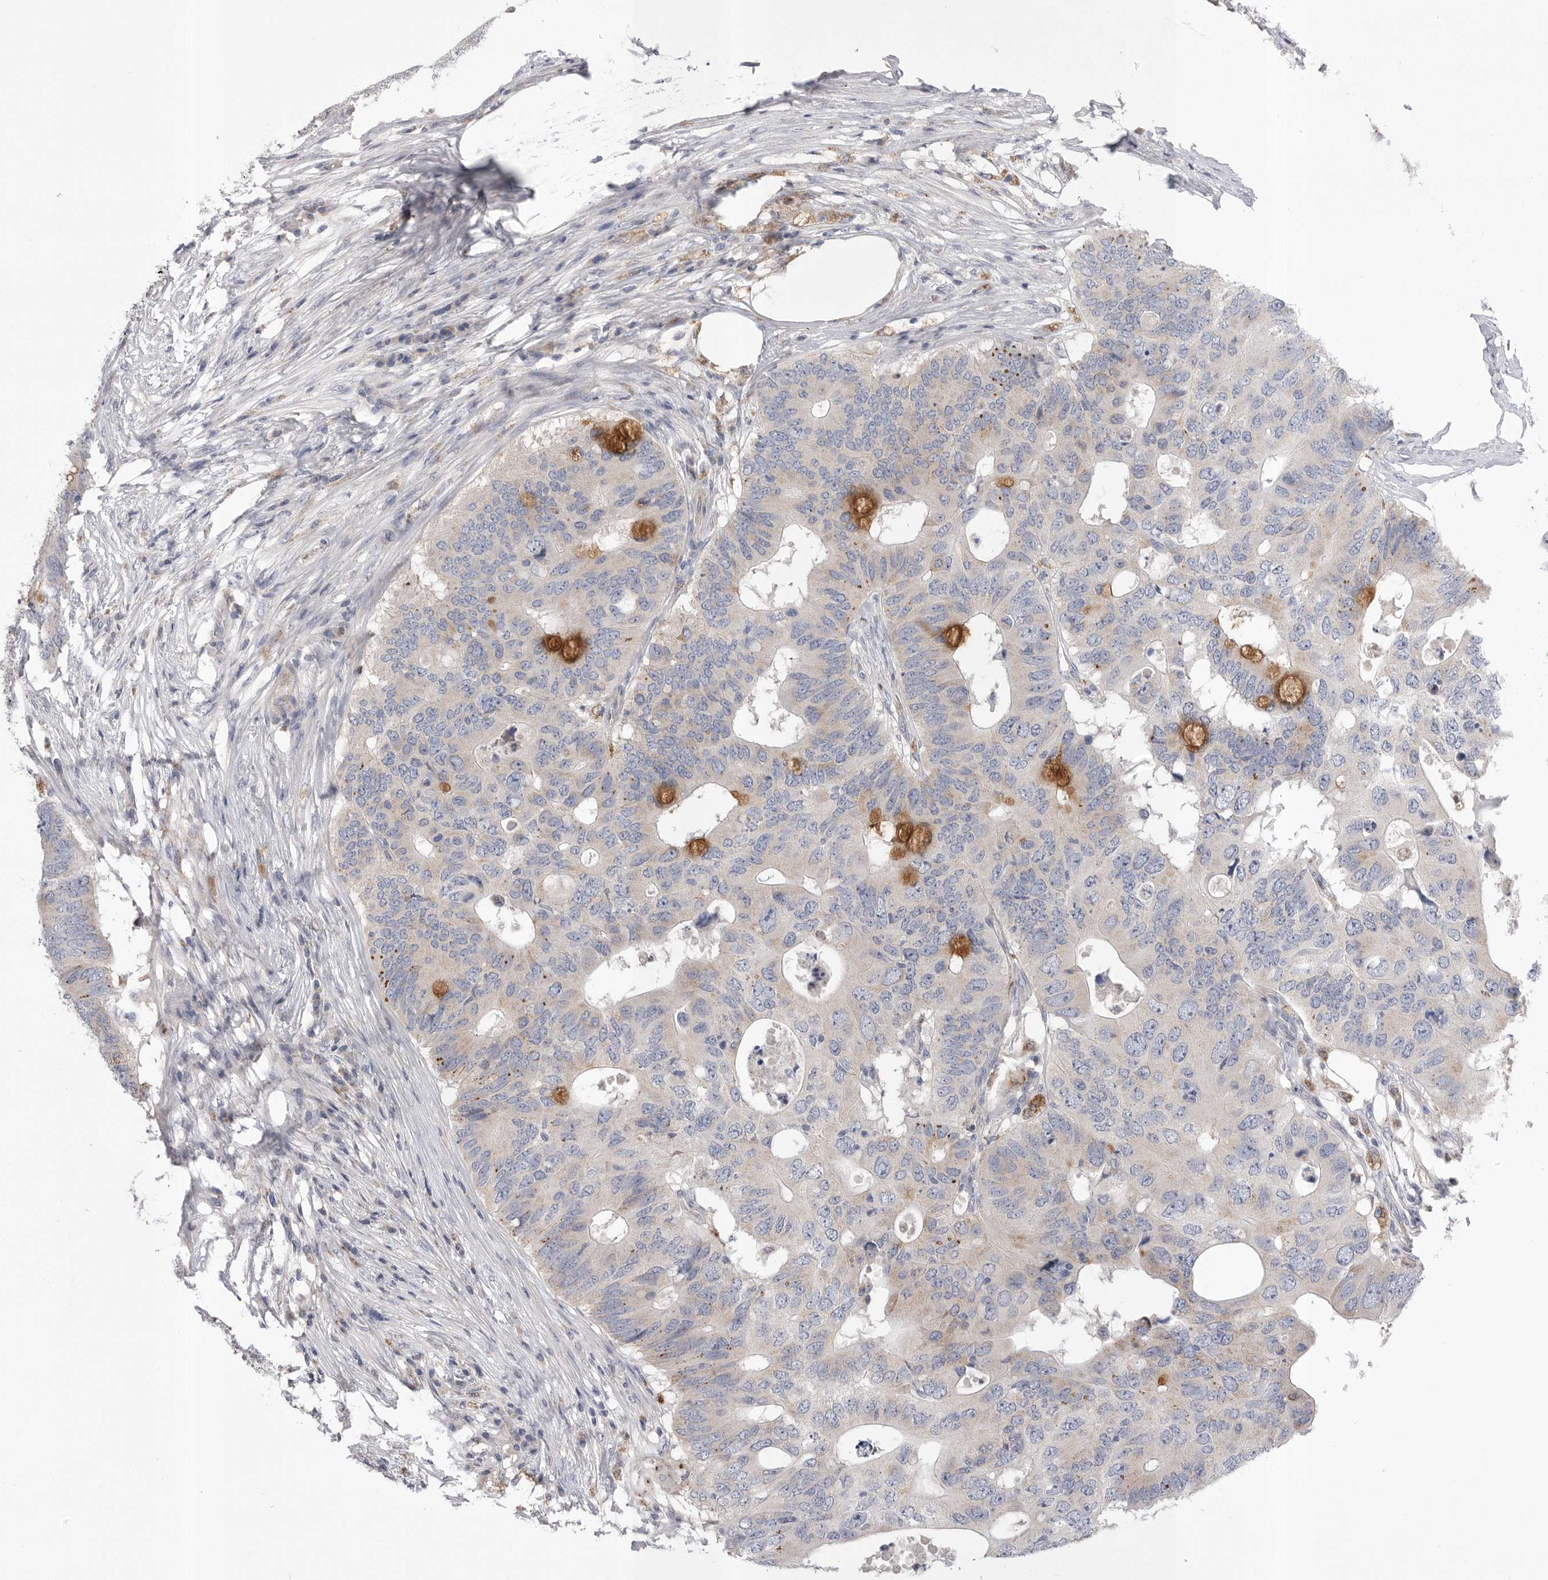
{"staining": {"intensity": "moderate", "quantity": "<25%", "location": "cytoplasmic/membranous"}, "tissue": "colorectal cancer", "cell_type": "Tumor cells", "image_type": "cancer", "snomed": [{"axis": "morphology", "description": "Adenocarcinoma, NOS"}, {"axis": "topography", "description": "Colon"}], "caption": "Immunohistochemistry histopathology image of neoplastic tissue: colorectal adenocarcinoma stained using immunohistochemistry (IHC) shows low levels of moderate protein expression localized specifically in the cytoplasmic/membranous of tumor cells, appearing as a cytoplasmic/membranous brown color.", "gene": "CCDC126", "patient": {"sex": "male", "age": 71}}